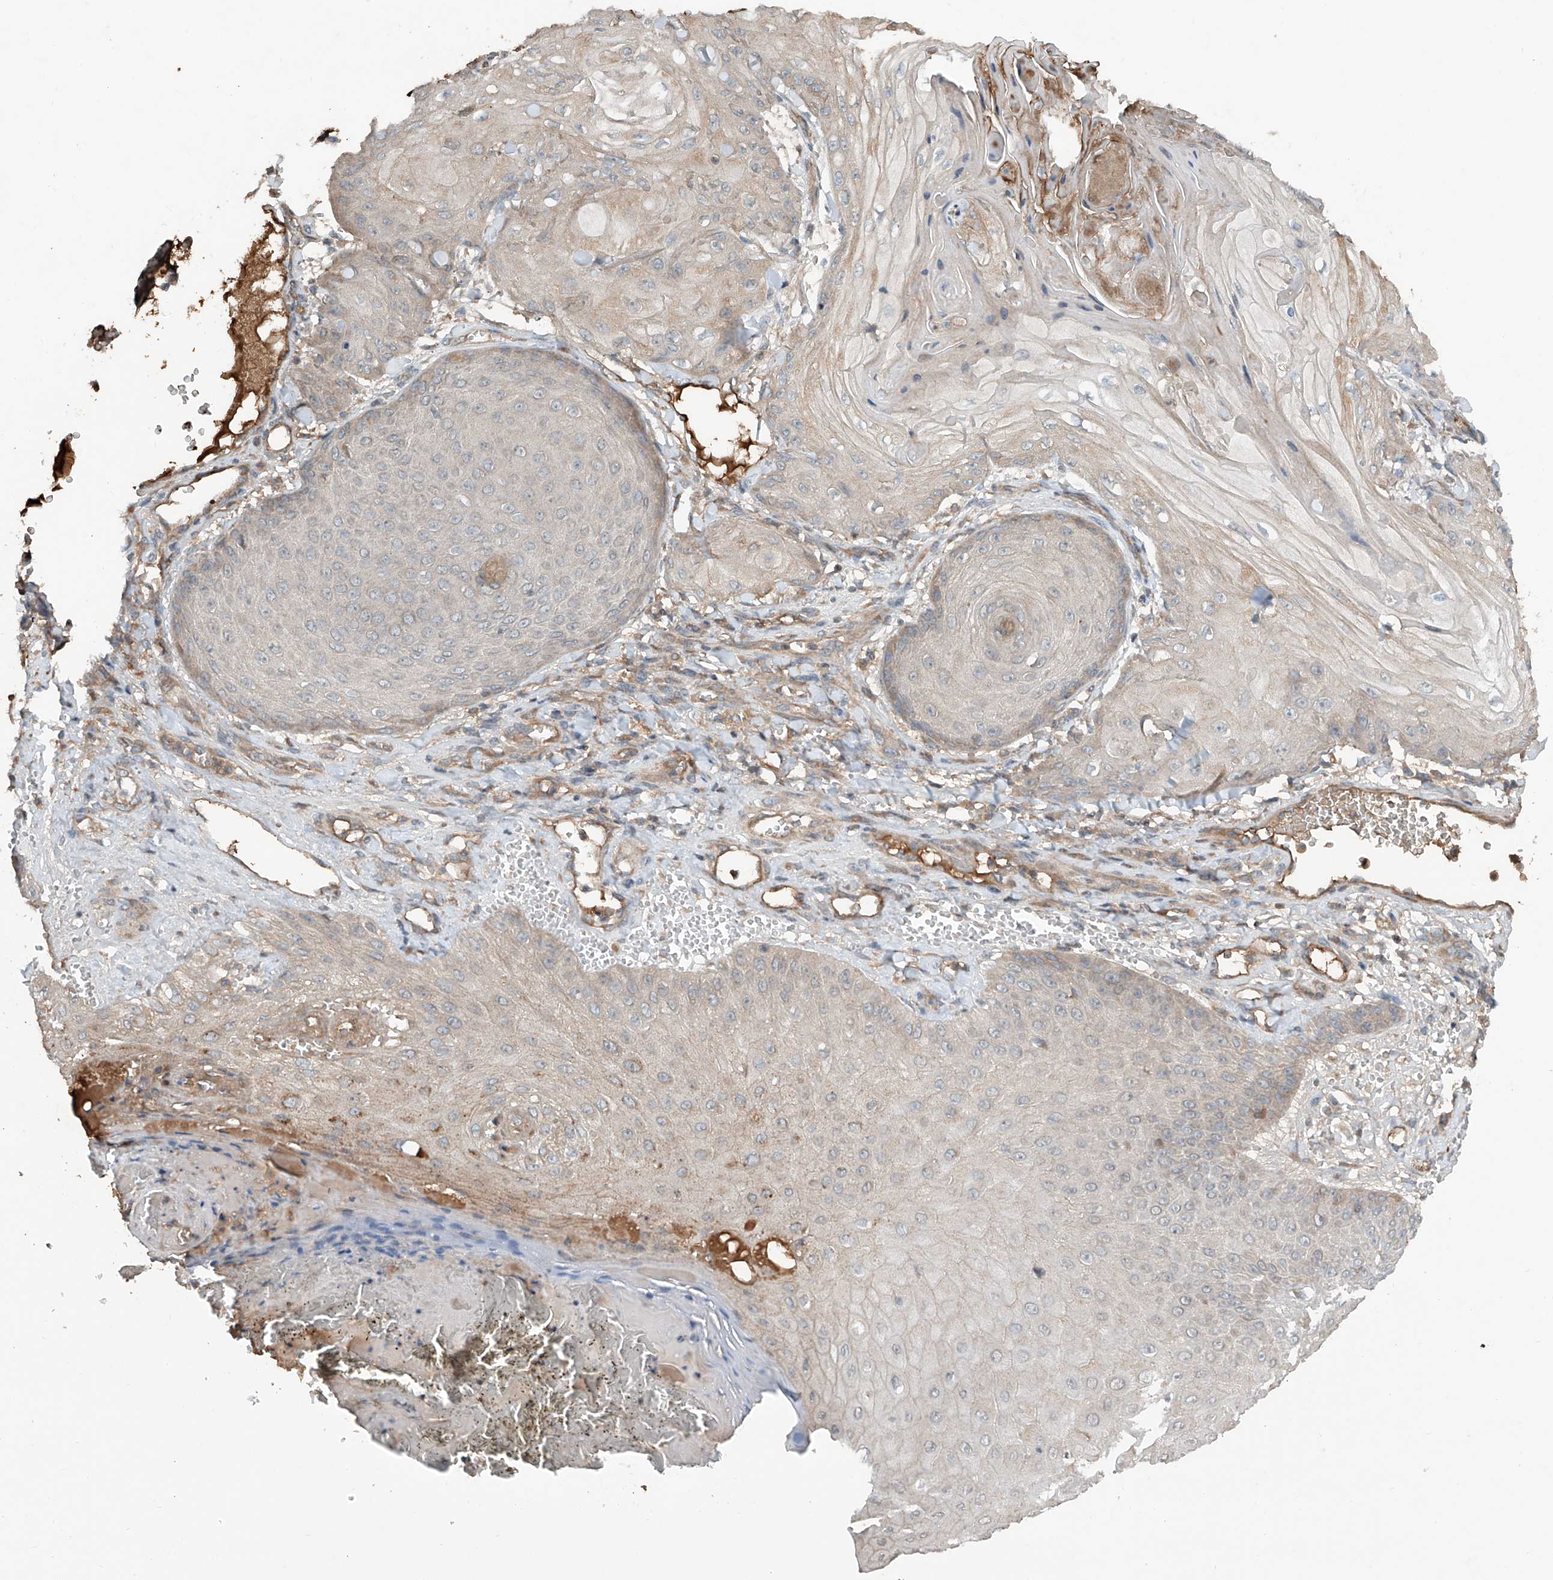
{"staining": {"intensity": "weak", "quantity": "<25%", "location": "cytoplasmic/membranous"}, "tissue": "skin cancer", "cell_type": "Tumor cells", "image_type": "cancer", "snomed": [{"axis": "morphology", "description": "Squamous cell carcinoma, NOS"}, {"axis": "topography", "description": "Skin"}], "caption": "Tumor cells are negative for protein expression in human skin squamous cell carcinoma.", "gene": "ADAM23", "patient": {"sex": "male", "age": 74}}